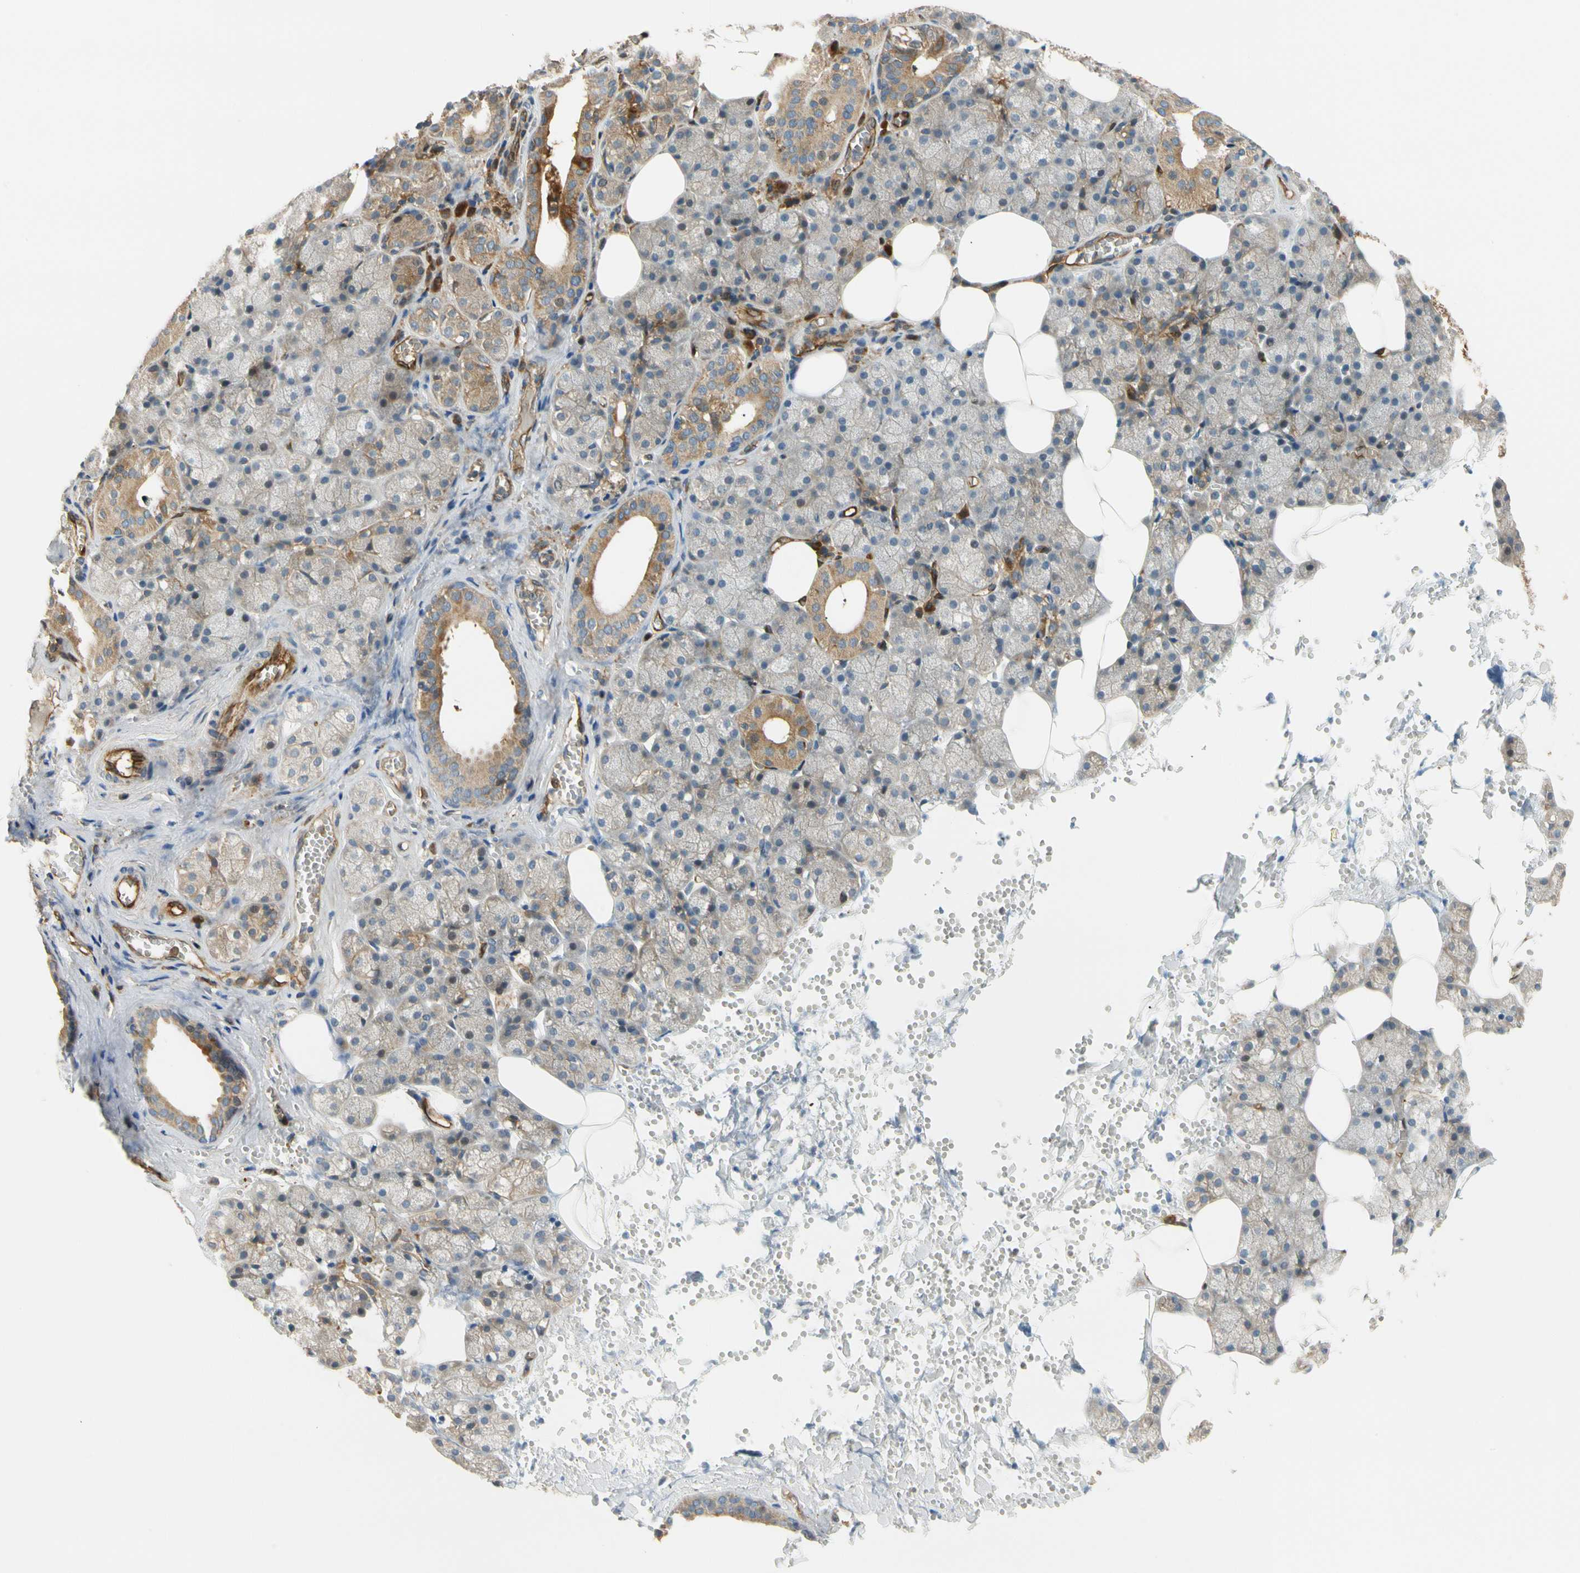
{"staining": {"intensity": "moderate", "quantity": "25%-75%", "location": "cytoplasmic/membranous"}, "tissue": "salivary gland", "cell_type": "Glandular cells", "image_type": "normal", "snomed": [{"axis": "morphology", "description": "Normal tissue, NOS"}, {"axis": "topography", "description": "Salivary gland"}], "caption": "Immunohistochemistry (IHC) of benign salivary gland shows medium levels of moderate cytoplasmic/membranous expression in approximately 25%-75% of glandular cells. The protein is shown in brown color, while the nuclei are stained blue.", "gene": "PARP14", "patient": {"sex": "male", "age": 62}}